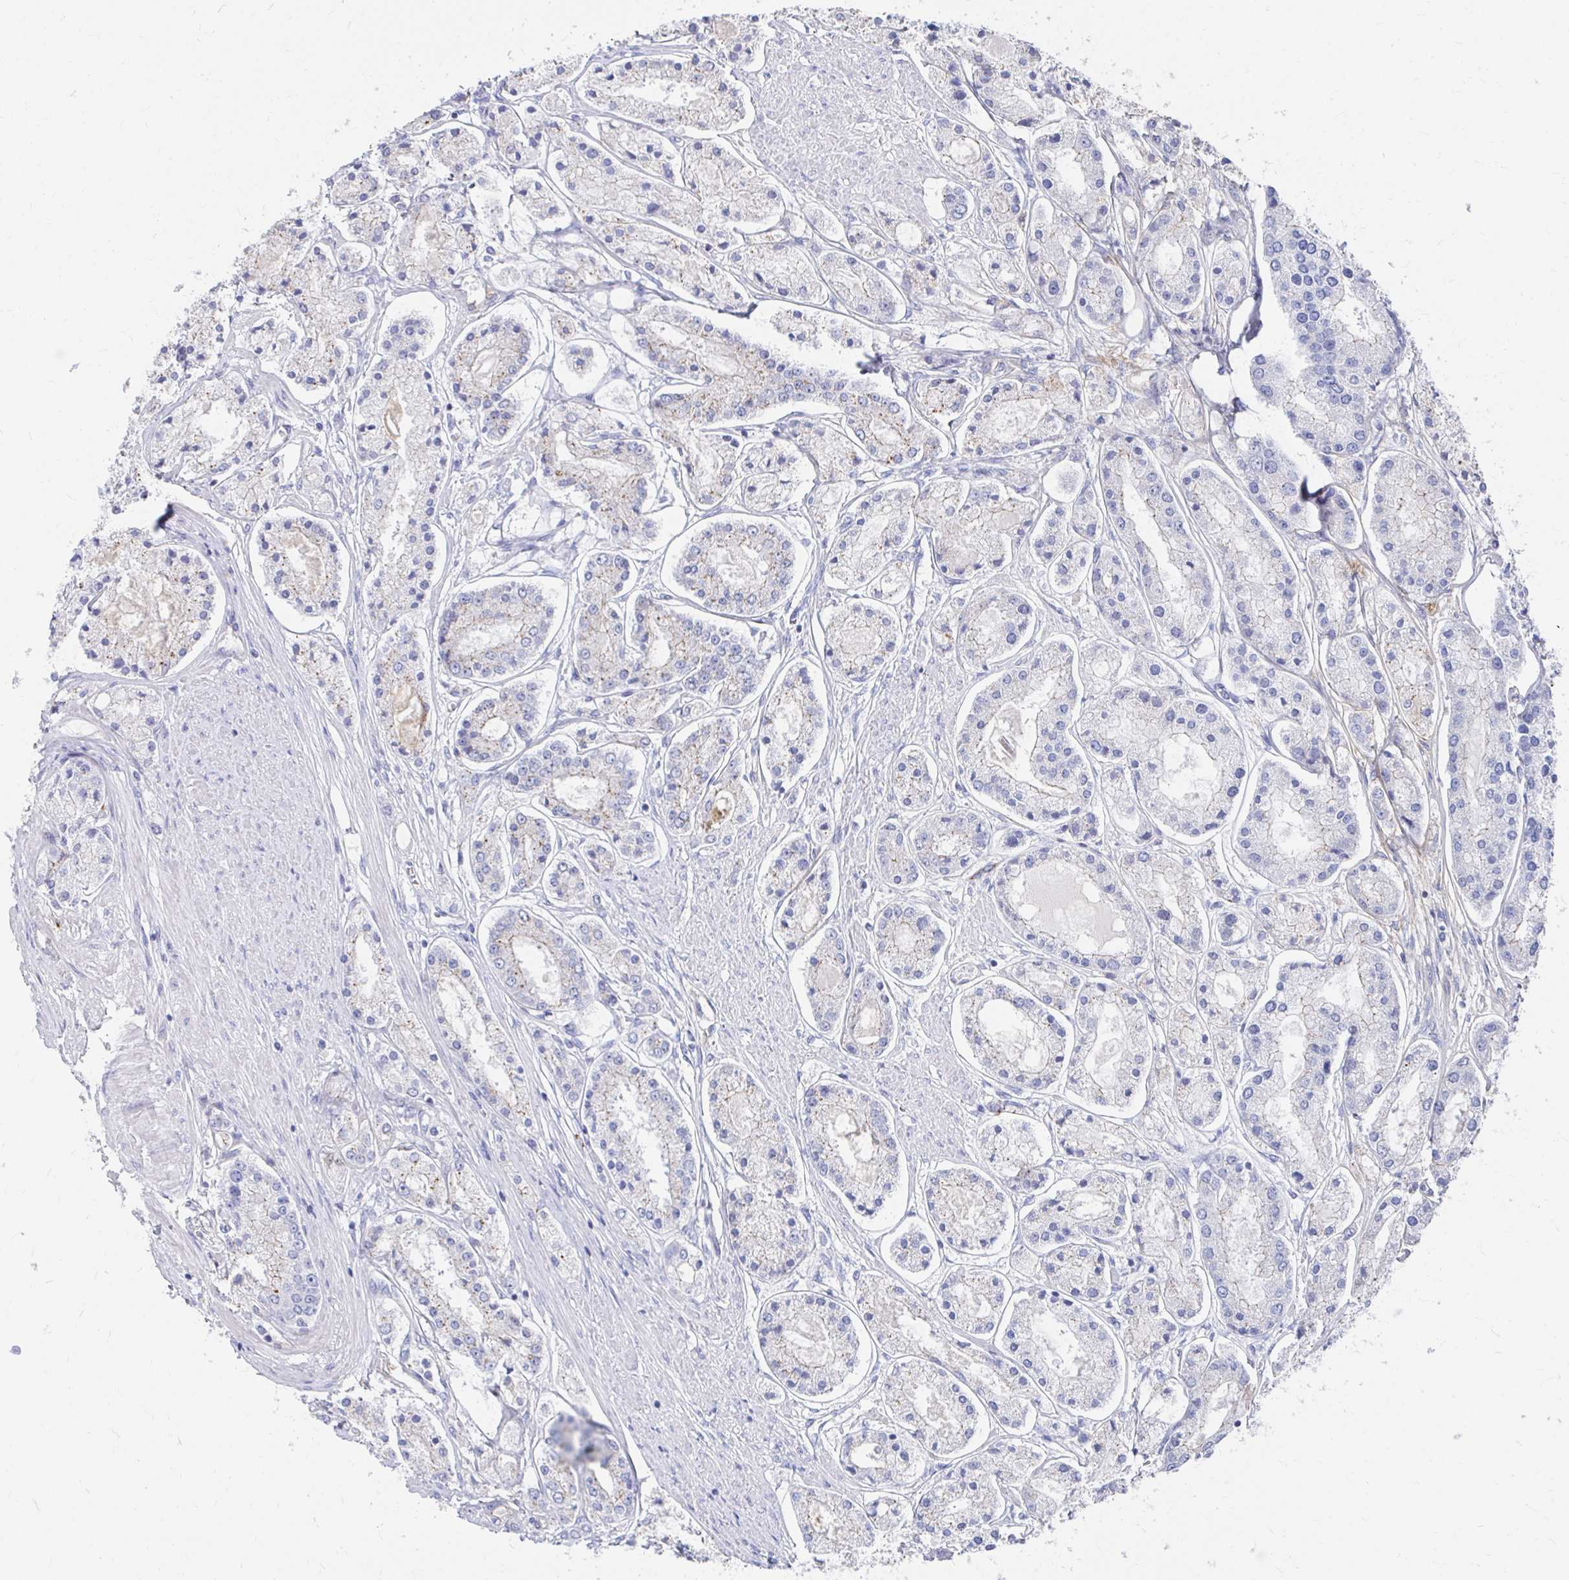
{"staining": {"intensity": "negative", "quantity": "none", "location": "none"}, "tissue": "prostate cancer", "cell_type": "Tumor cells", "image_type": "cancer", "snomed": [{"axis": "morphology", "description": "Adenocarcinoma, High grade"}, {"axis": "topography", "description": "Prostate"}], "caption": "The micrograph shows no staining of tumor cells in prostate cancer (adenocarcinoma (high-grade)). Brightfield microscopy of immunohistochemistry (IHC) stained with DAB (brown) and hematoxylin (blue), captured at high magnification.", "gene": "LAMC3", "patient": {"sex": "male", "age": 66}}